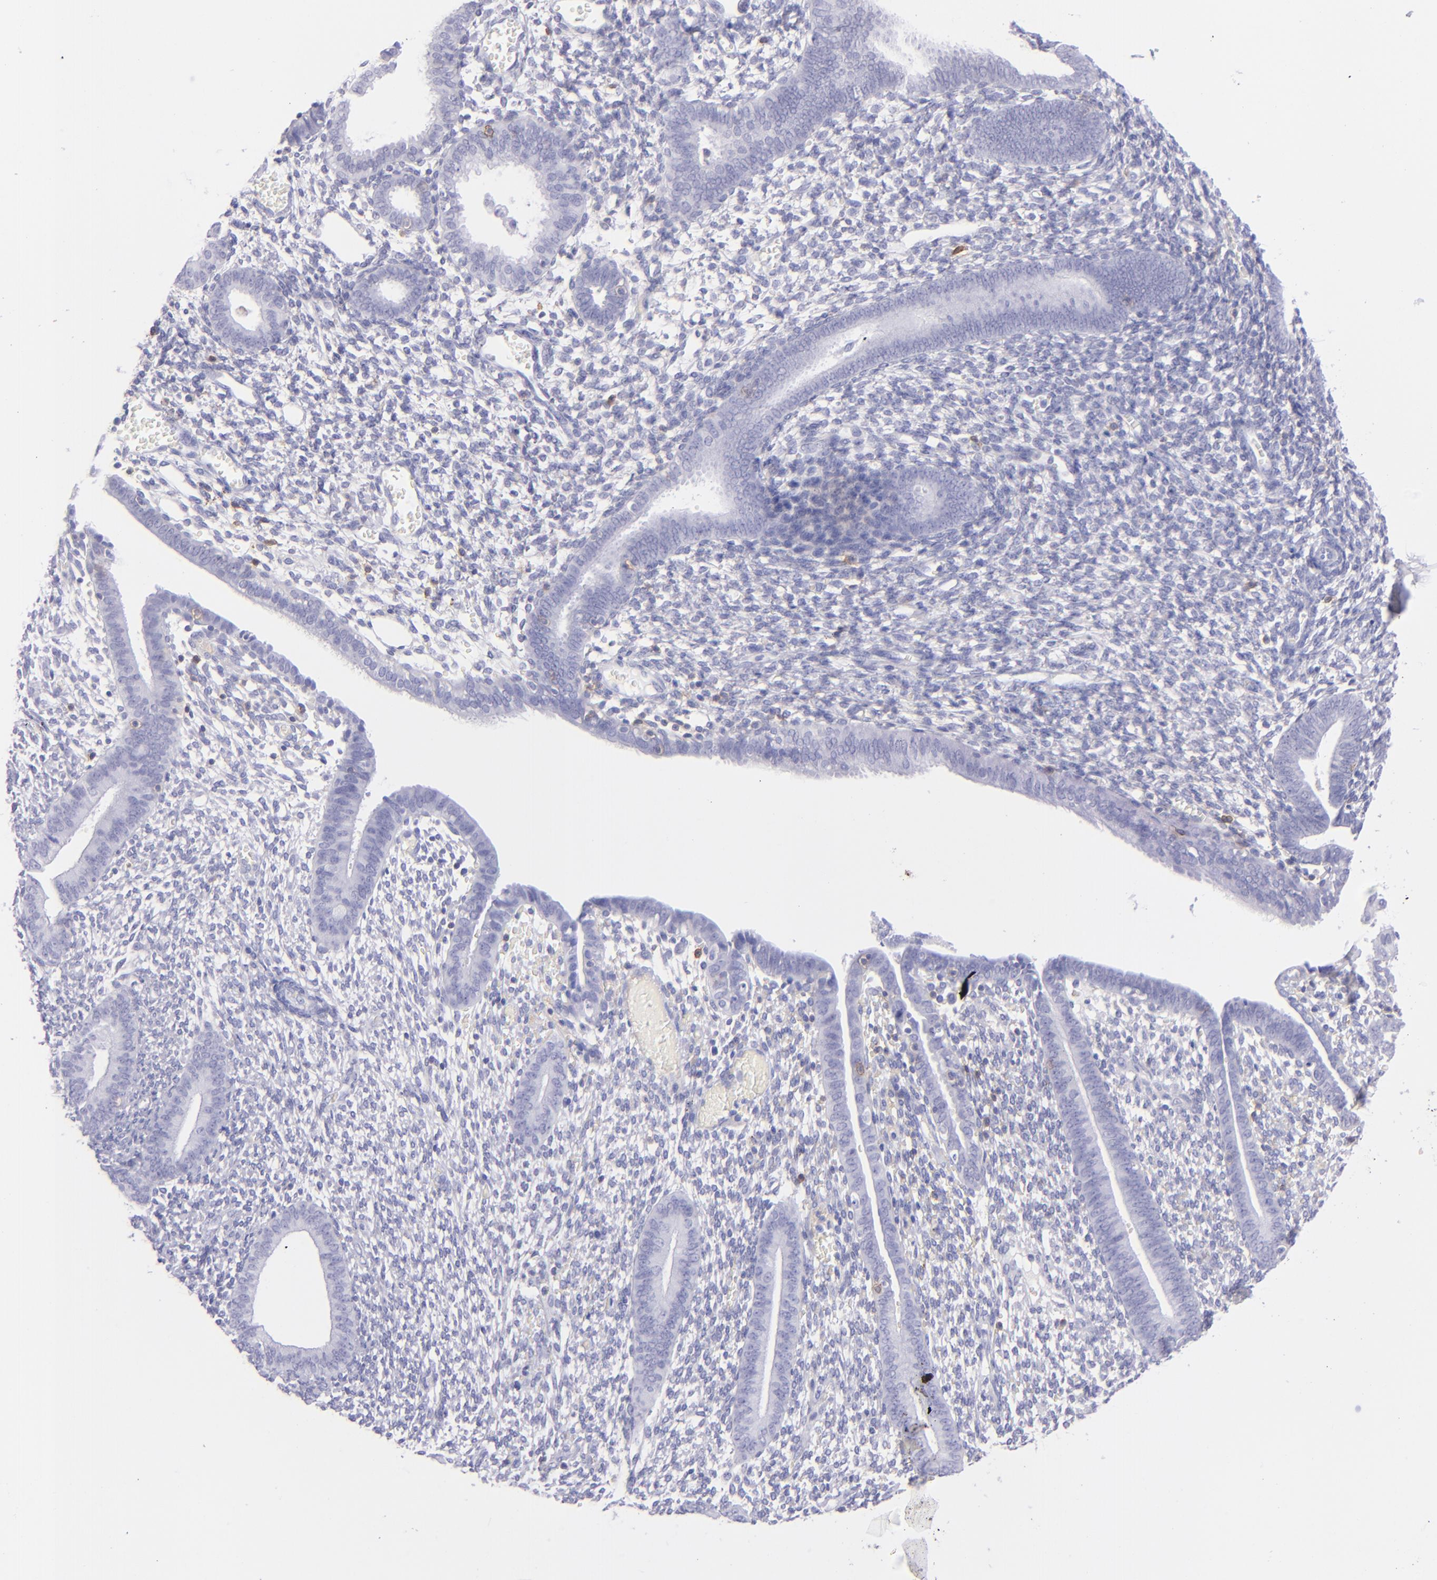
{"staining": {"intensity": "negative", "quantity": "none", "location": "none"}, "tissue": "endometrium", "cell_type": "Cells in endometrial stroma", "image_type": "normal", "snomed": [{"axis": "morphology", "description": "Normal tissue, NOS"}, {"axis": "topography", "description": "Smooth muscle"}, {"axis": "topography", "description": "Endometrium"}], "caption": "A photomicrograph of endometrium stained for a protein displays no brown staining in cells in endometrial stroma. Nuclei are stained in blue.", "gene": "CD69", "patient": {"sex": "female", "age": 57}}